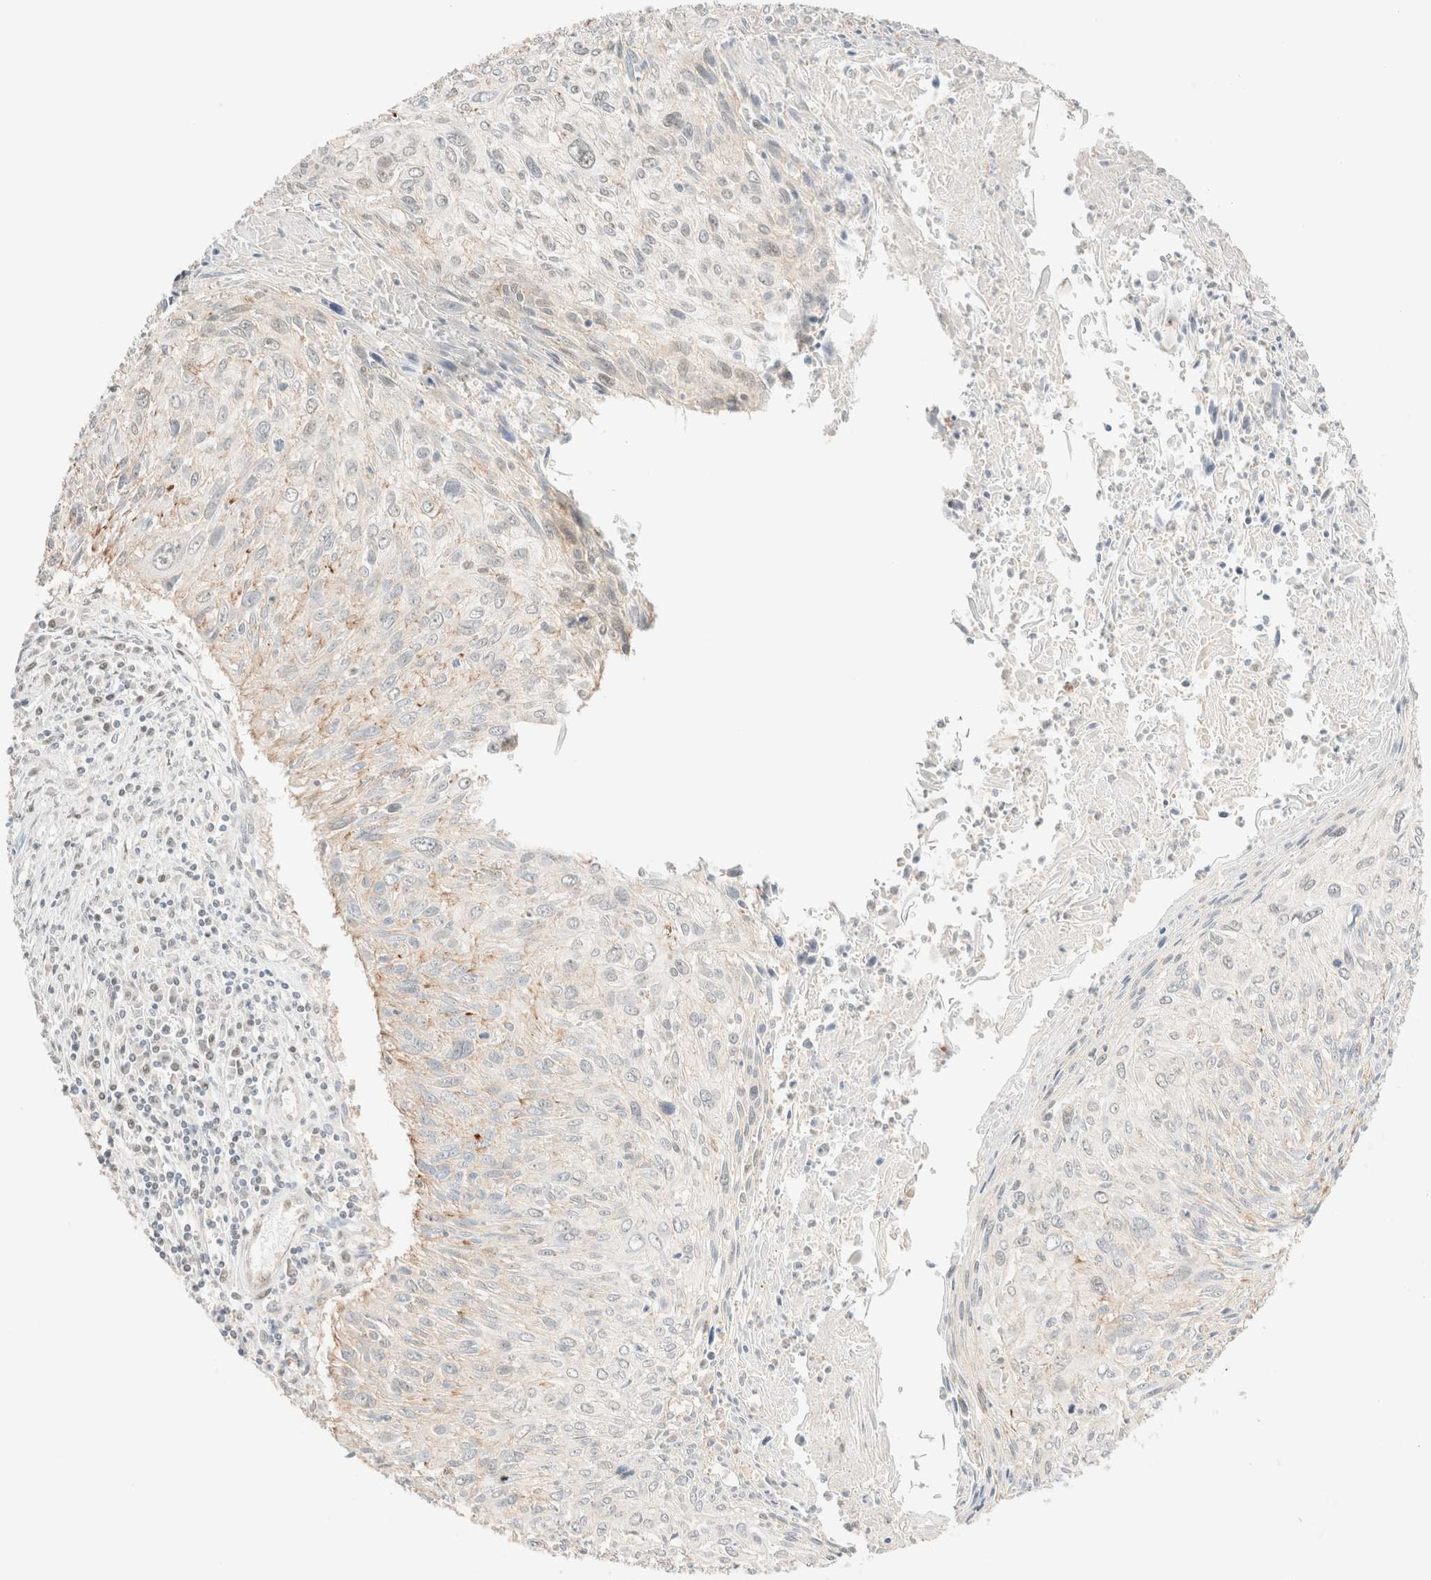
{"staining": {"intensity": "negative", "quantity": "none", "location": "none"}, "tissue": "cervical cancer", "cell_type": "Tumor cells", "image_type": "cancer", "snomed": [{"axis": "morphology", "description": "Squamous cell carcinoma, NOS"}, {"axis": "topography", "description": "Cervix"}], "caption": "An immunohistochemistry (IHC) image of squamous cell carcinoma (cervical) is shown. There is no staining in tumor cells of squamous cell carcinoma (cervical). The staining was performed using DAB (3,3'-diaminobenzidine) to visualize the protein expression in brown, while the nuclei were stained in blue with hematoxylin (Magnification: 20x).", "gene": "TSR1", "patient": {"sex": "female", "age": 51}}